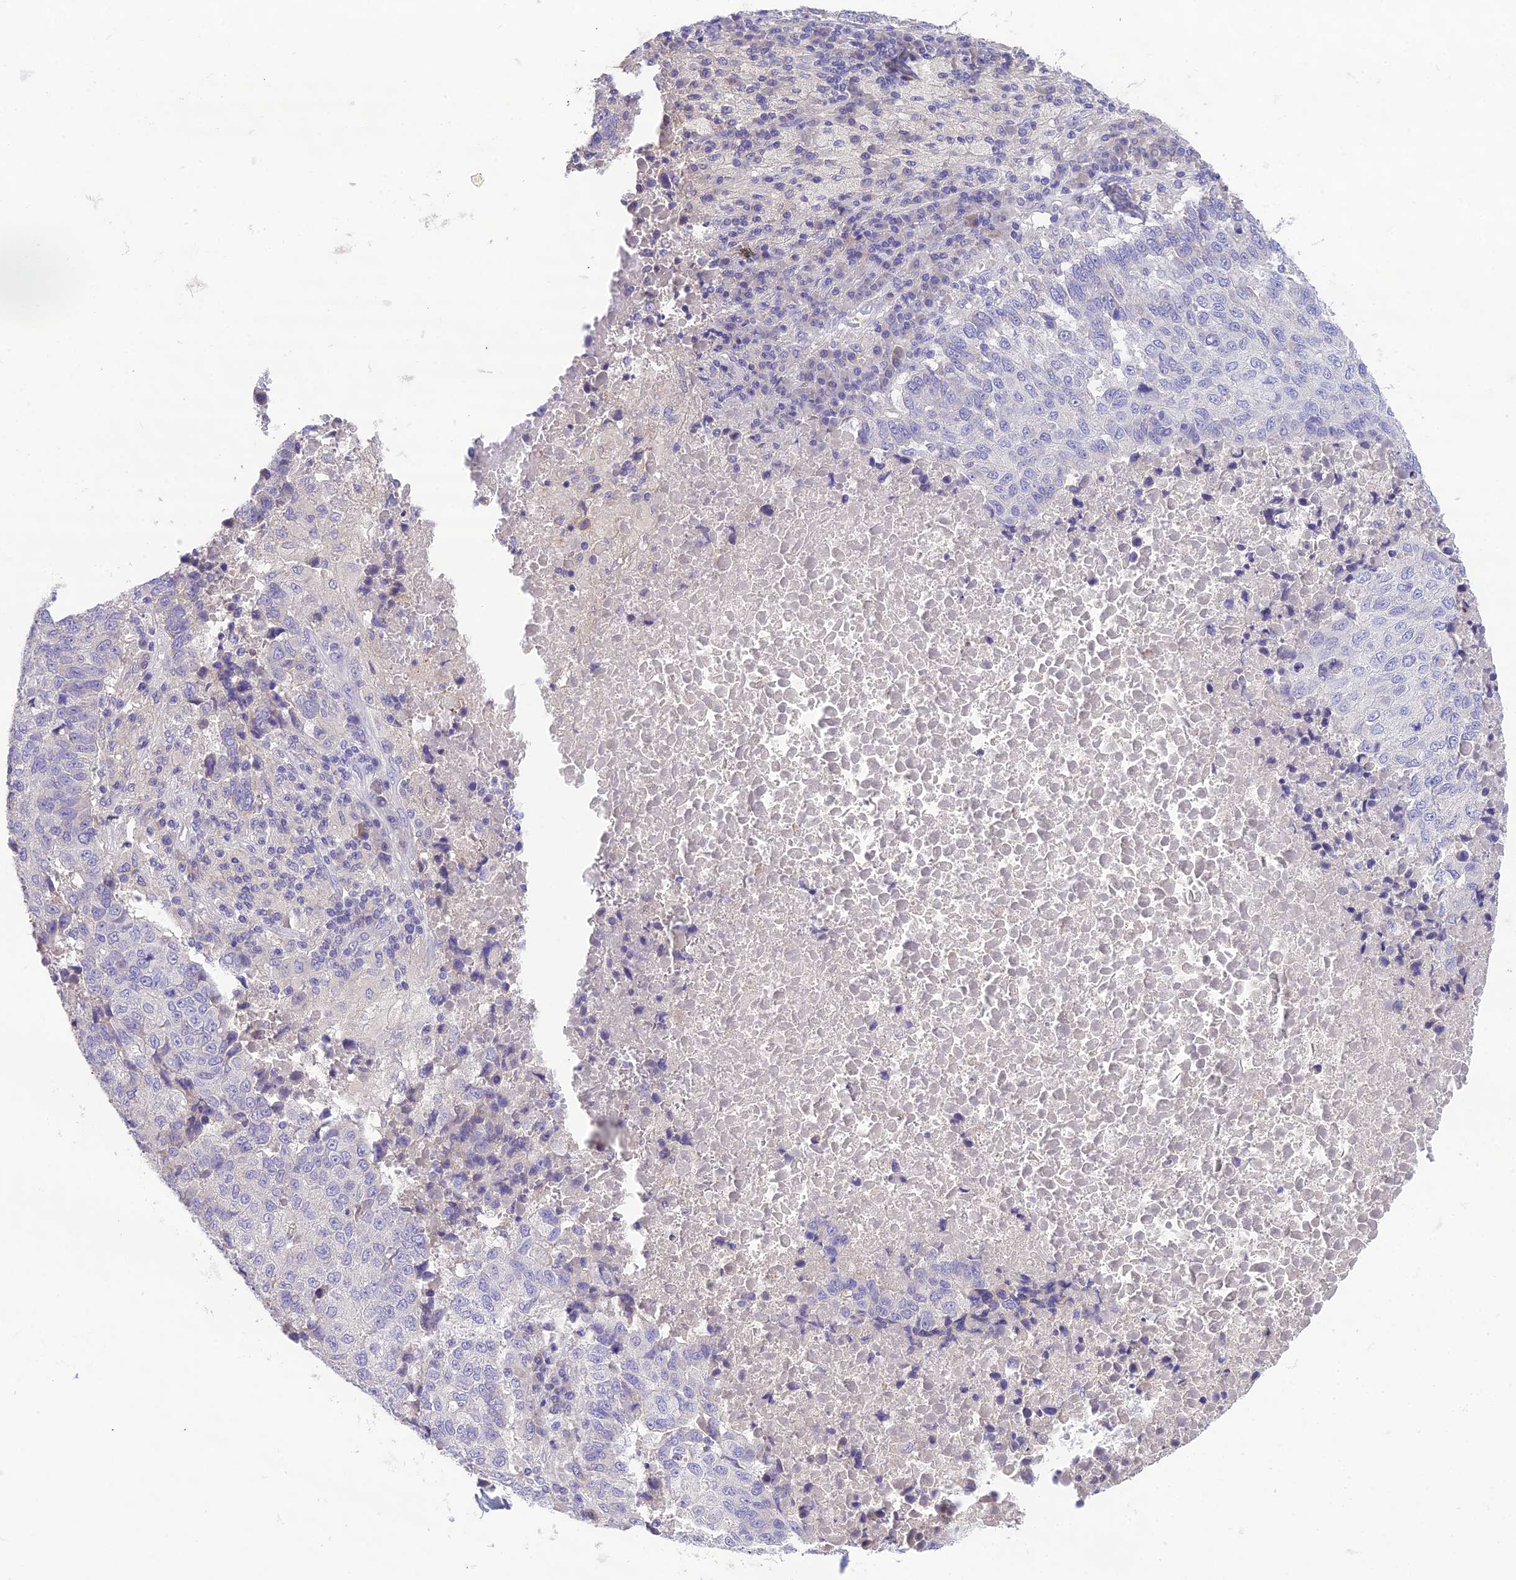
{"staining": {"intensity": "negative", "quantity": "none", "location": "none"}, "tissue": "lung cancer", "cell_type": "Tumor cells", "image_type": "cancer", "snomed": [{"axis": "morphology", "description": "Squamous cell carcinoma, NOS"}, {"axis": "topography", "description": "Lung"}], "caption": "IHC of lung cancer displays no positivity in tumor cells.", "gene": "KIAA0408", "patient": {"sex": "male", "age": 73}}